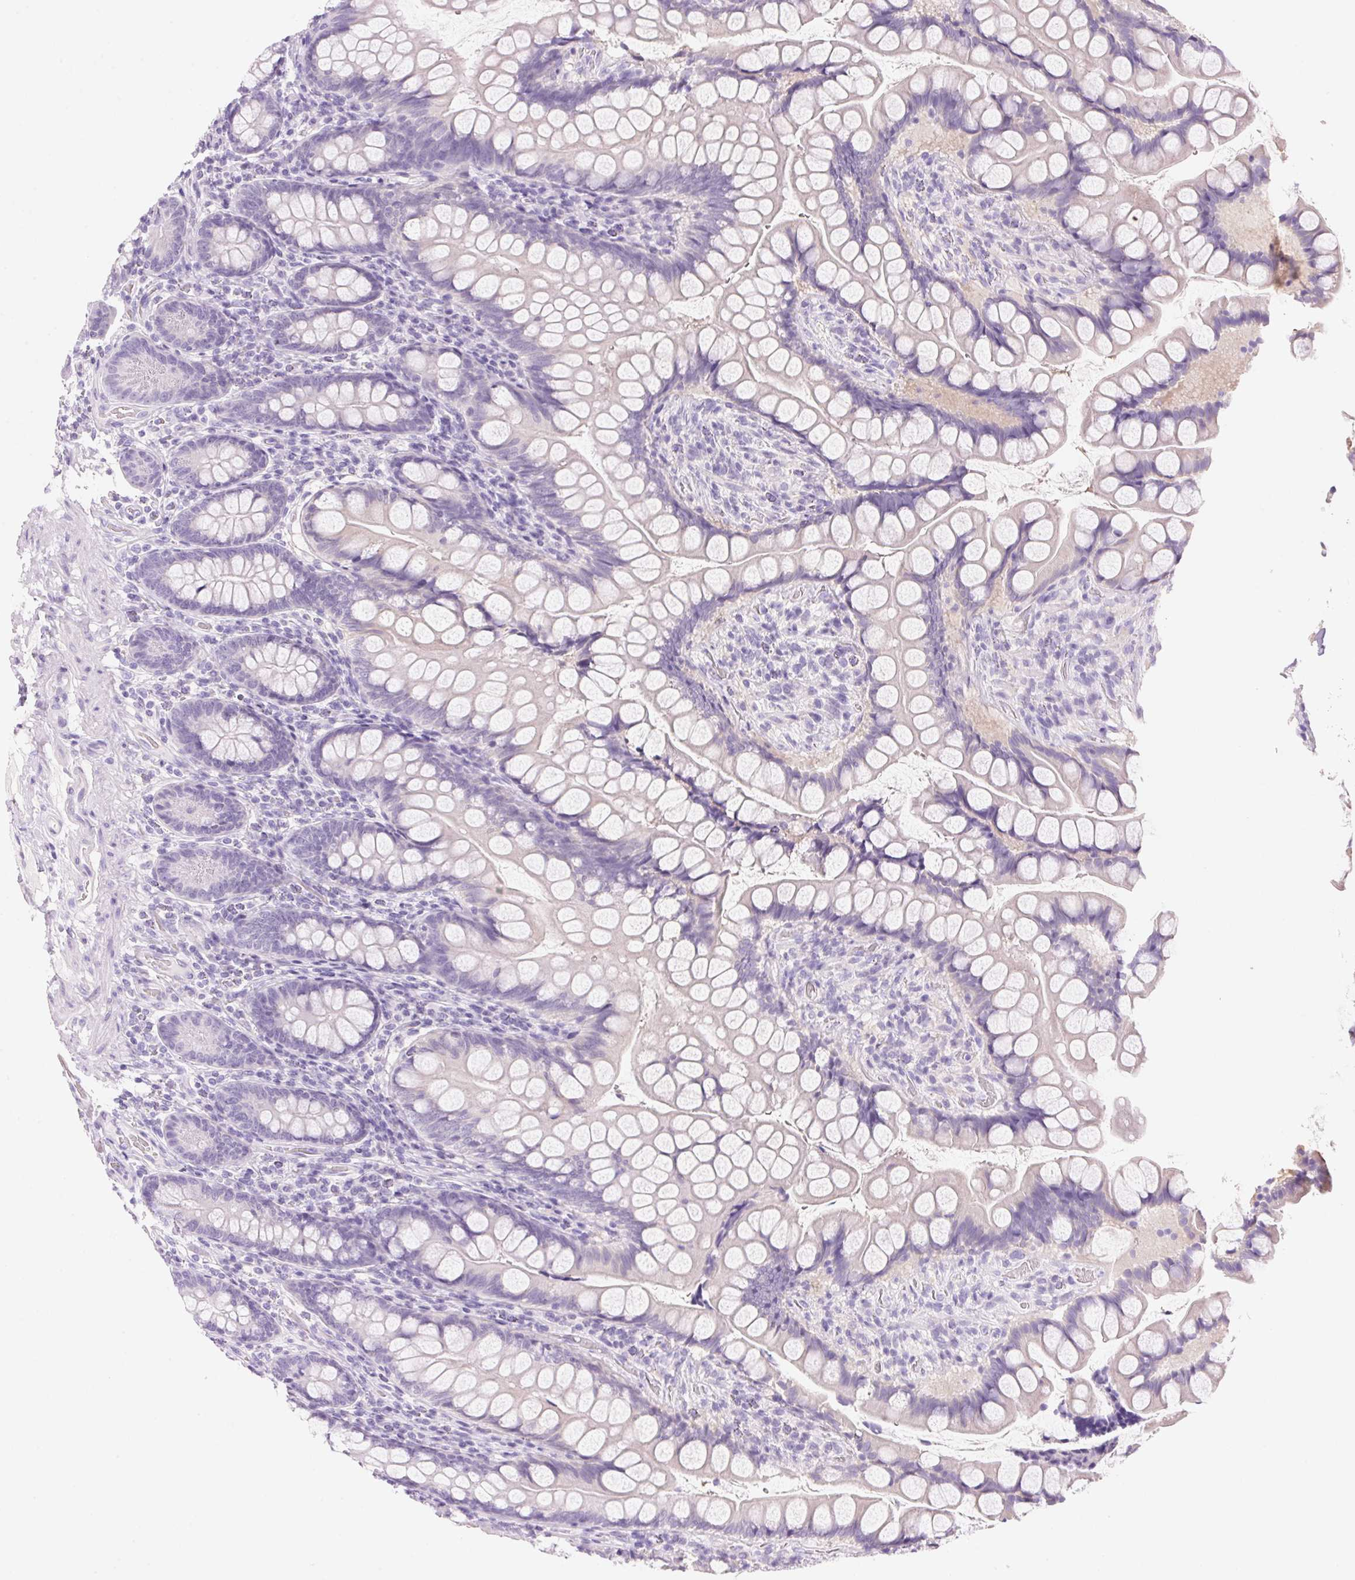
{"staining": {"intensity": "negative", "quantity": "none", "location": "none"}, "tissue": "small intestine", "cell_type": "Glandular cells", "image_type": "normal", "snomed": [{"axis": "morphology", "description": "Normal tissue, NOS"}, {"axis": "topography", "description": "Small intestine"}], "caption": "The photomicrograph exhibits no staining of glandular cells in unremarkable small intestine. (DAB IHC visualized using brightfield microscopy, high magnification).", "gene": "DHCR24", "patient": {"sex": "male", "age": 70}}